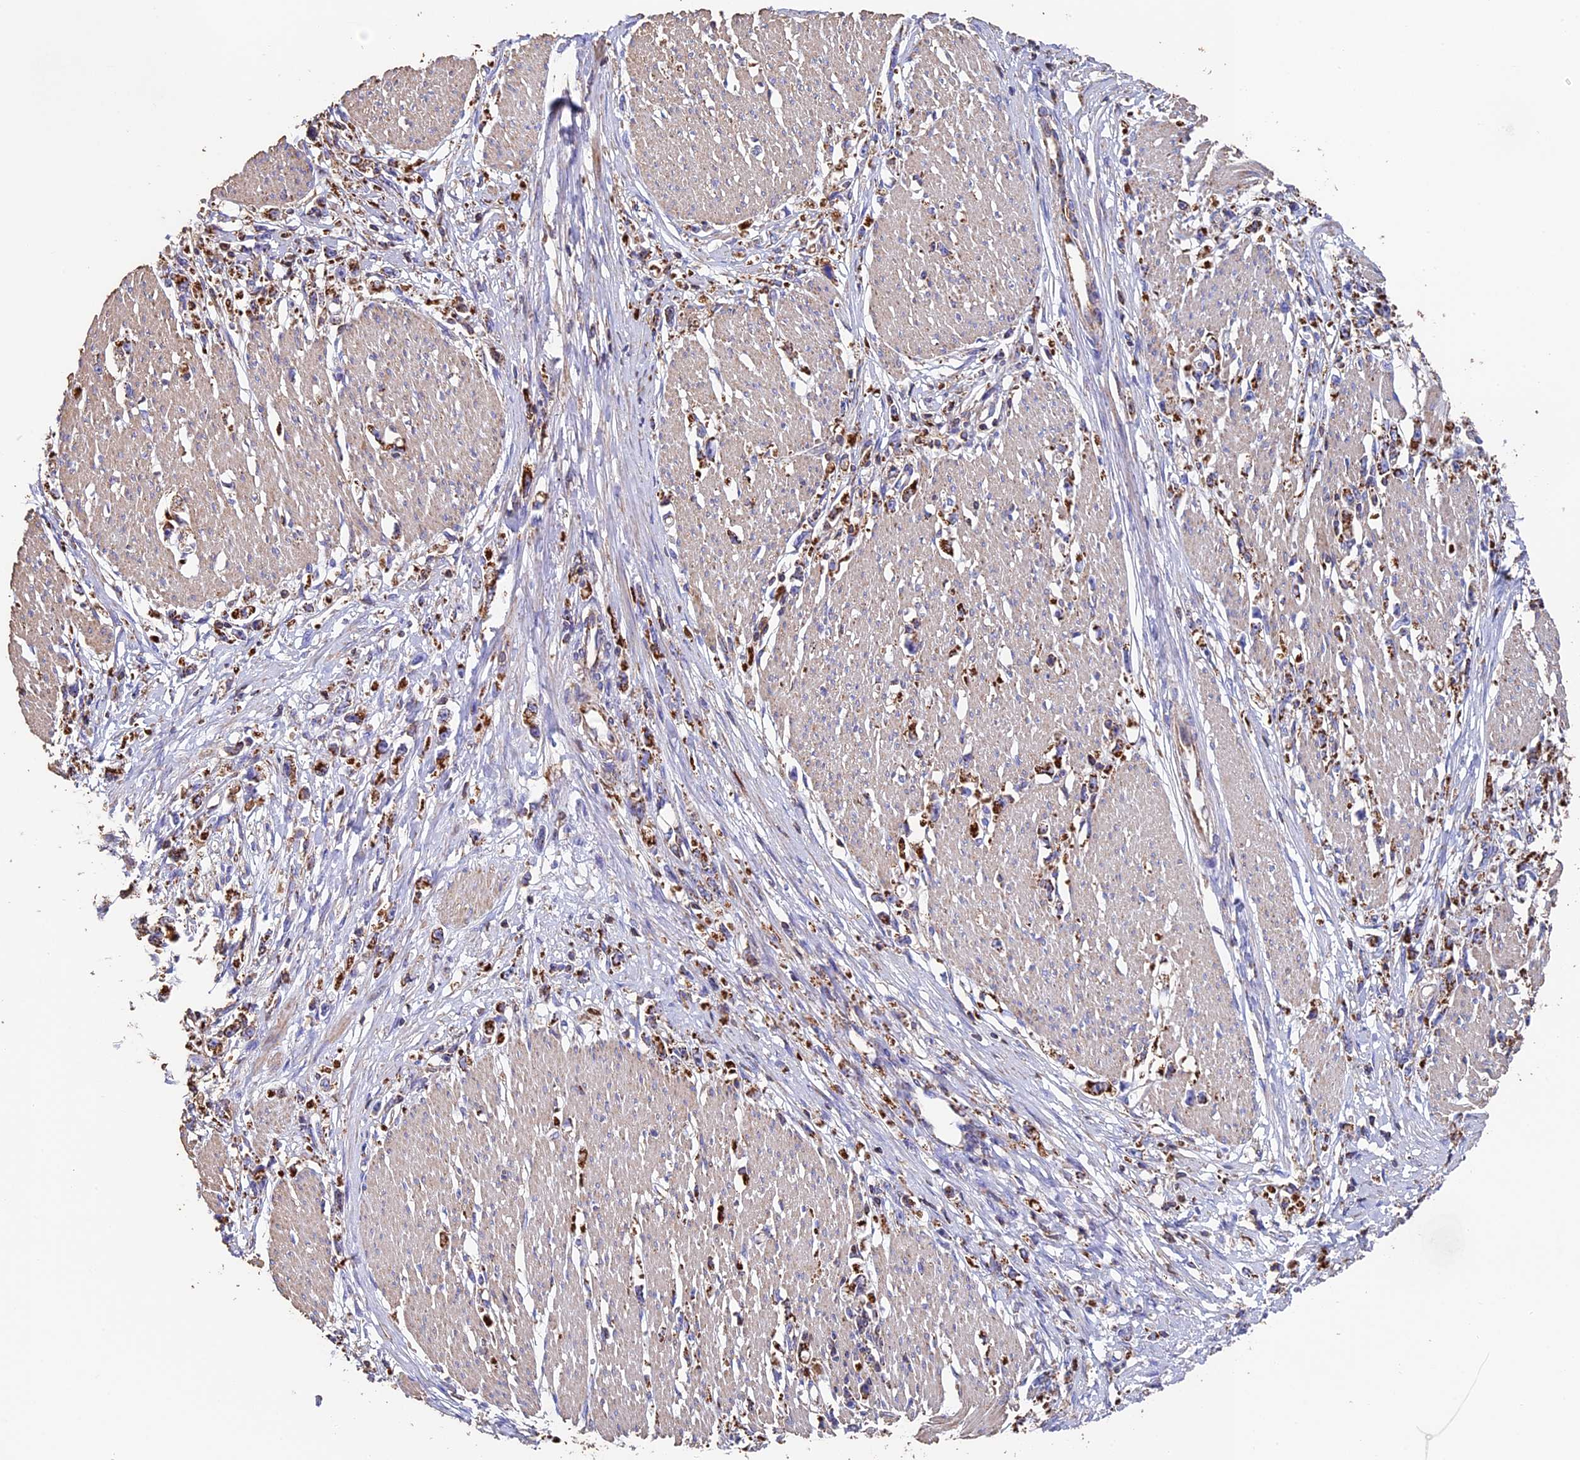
{"staining": {"intensity": "moderate", "quantity": ">75%", "location": "cytoplasmic/membranous"}, "tissue": "stomach cancer", "cell_type": "Tumor cells", "image_type": "cancer", "snomed": [{"axis": "morphology", "description": "Adenocarcinoma, NOS"}, {"axis": "topography", "description": "Stomach"}], "caption": "This is an image of immunohistochemistry staining of stomach adenocarcinoma, which shows moderate staining in the cytoplasmic/membranous of tumor cells.", "gene": "ADAT1", "patient": {"sex": "female", "age": 59}}